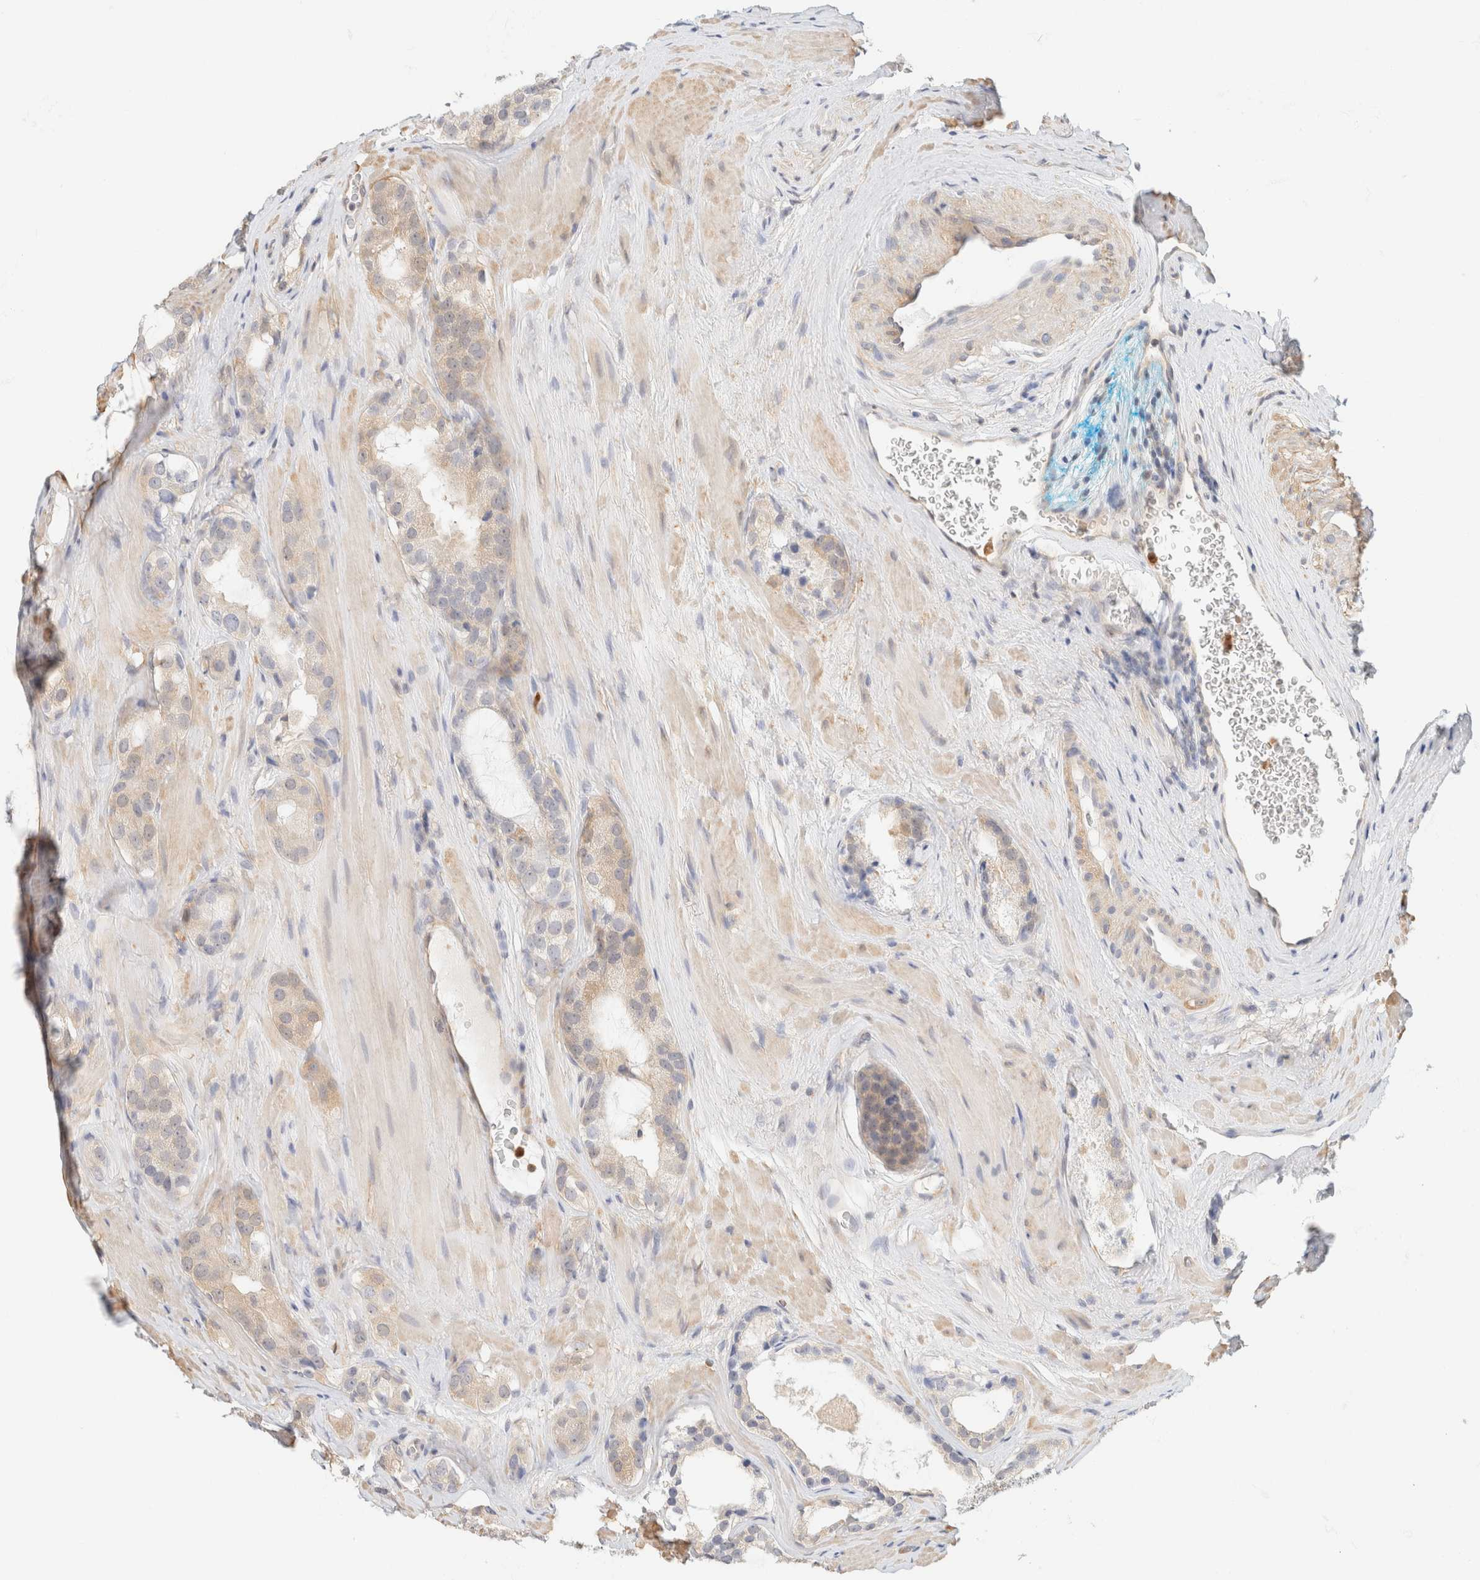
{"staining": {"intensity": "weak", "quantity": "<25%", "location": "cytoplasmic/membranous"}, "tissue": "prostate cancer", "cell_type": "Tumor cells", "image_type": "cancer", "snomed": [{"axis": "morphology", "description": "Adenocarcinoma, High grade"}, {"axis": "topography", "description": "Prostate"}], "caption": "High magnification brightfield microscopy of prostate cancer (high-grade adenocarcinoma) stained with DAB (brown) and counterstained with hematoxylin (blue): tumor cells show no significant staining.", "gene": "GPI", "patient": {"sex": "male", "age": 63}}